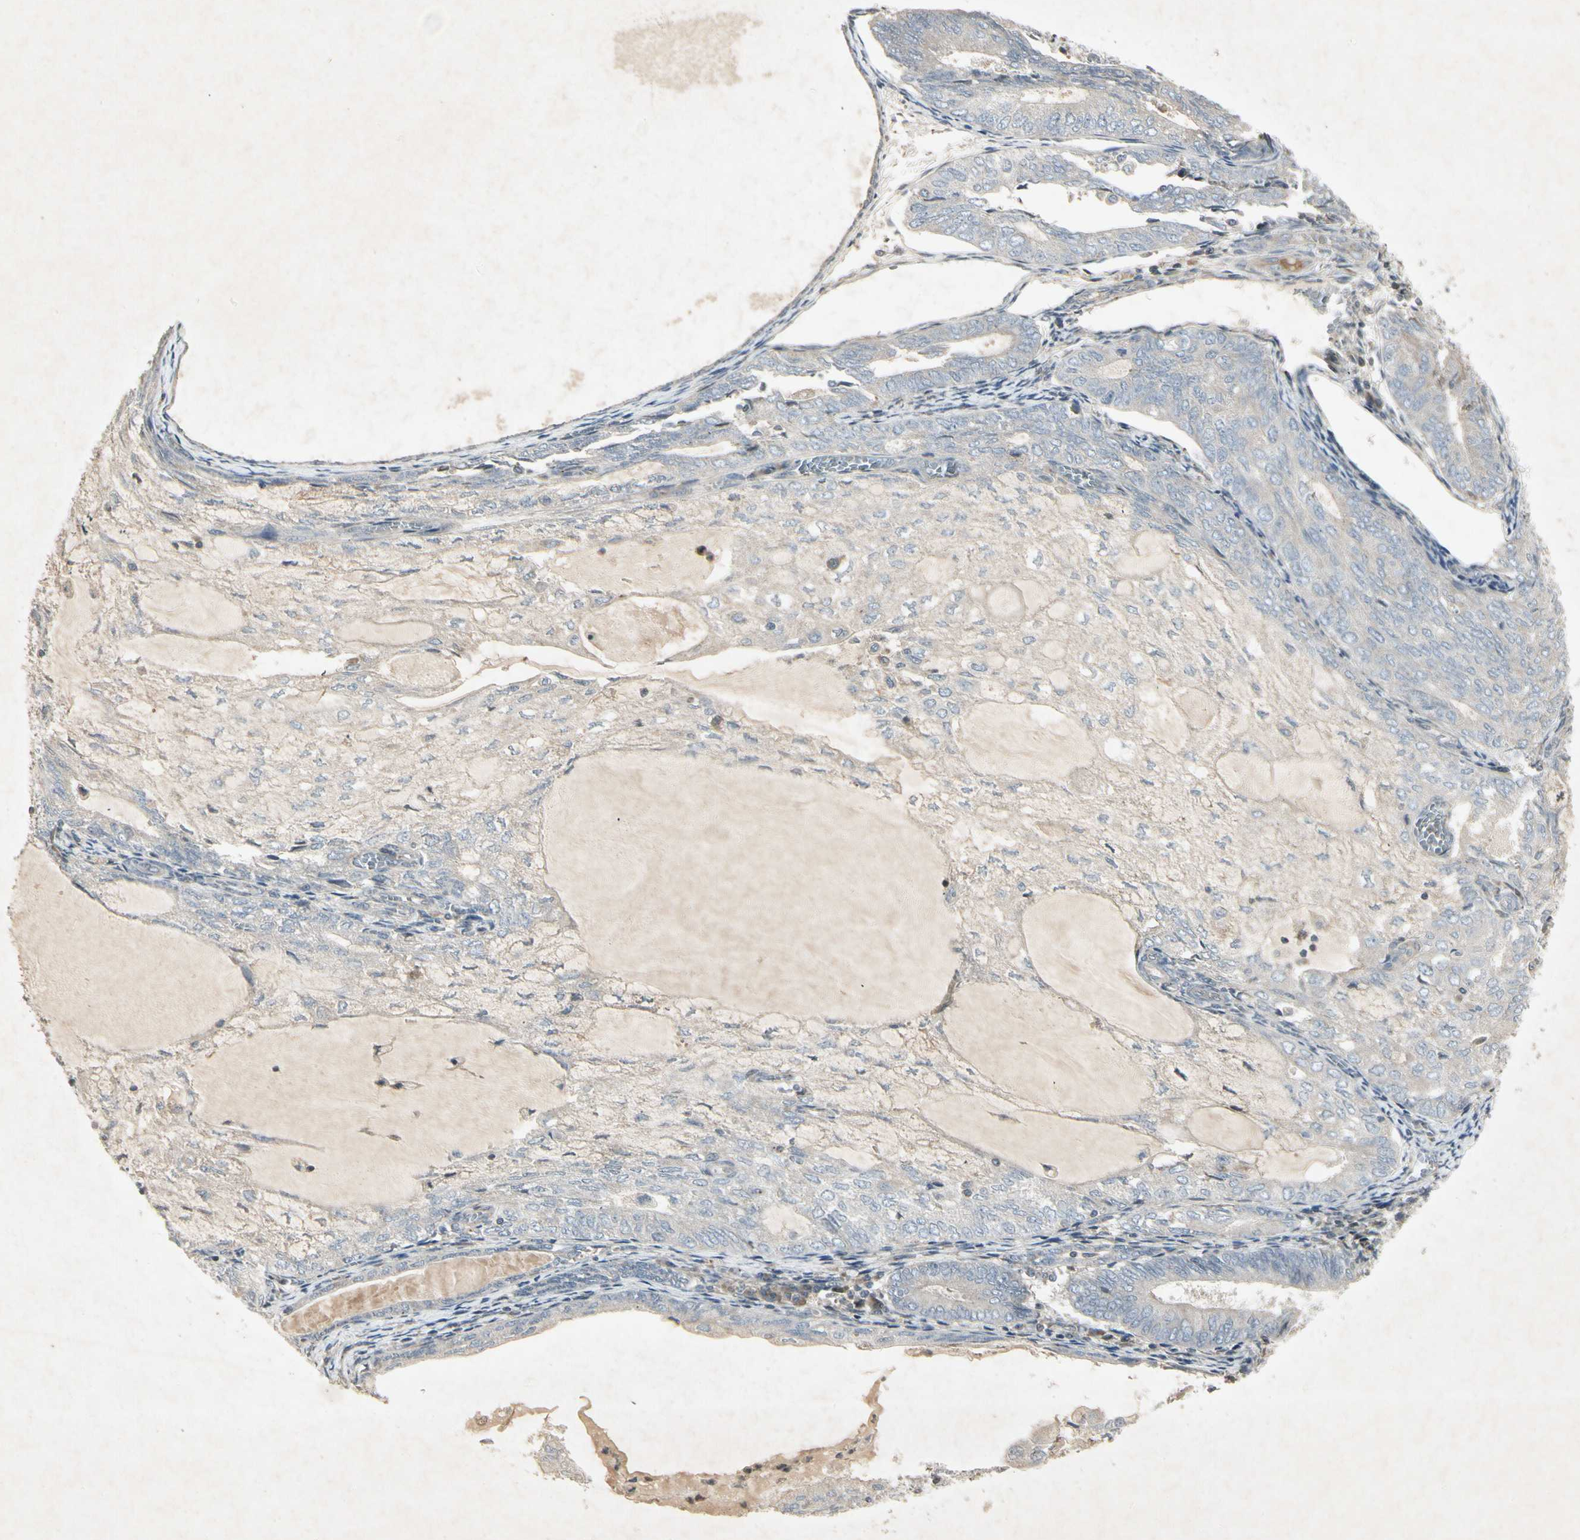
{"staining": {"intensity": "negative", "quantity": "none", "location": "none"}, "tissue": "endometrial cancer", "cell_type": "Tumor cells", "image_type": "cancer", "snomed": [{"axis": "morphology", "description": "Adenocarcinoma, NOS"}, {"axis": "topography", "description": "Endometrium"}], "caption": "Endometrial cancer was stained to show a protein in brown. There is no significant expression in tumor cells. (DAB (3,3'-diaminobenzidine) IHC visualized using brightfield microscopy, high magnification).", "gene": "TEK", "patient": {"sex": "female", "age": 81}}